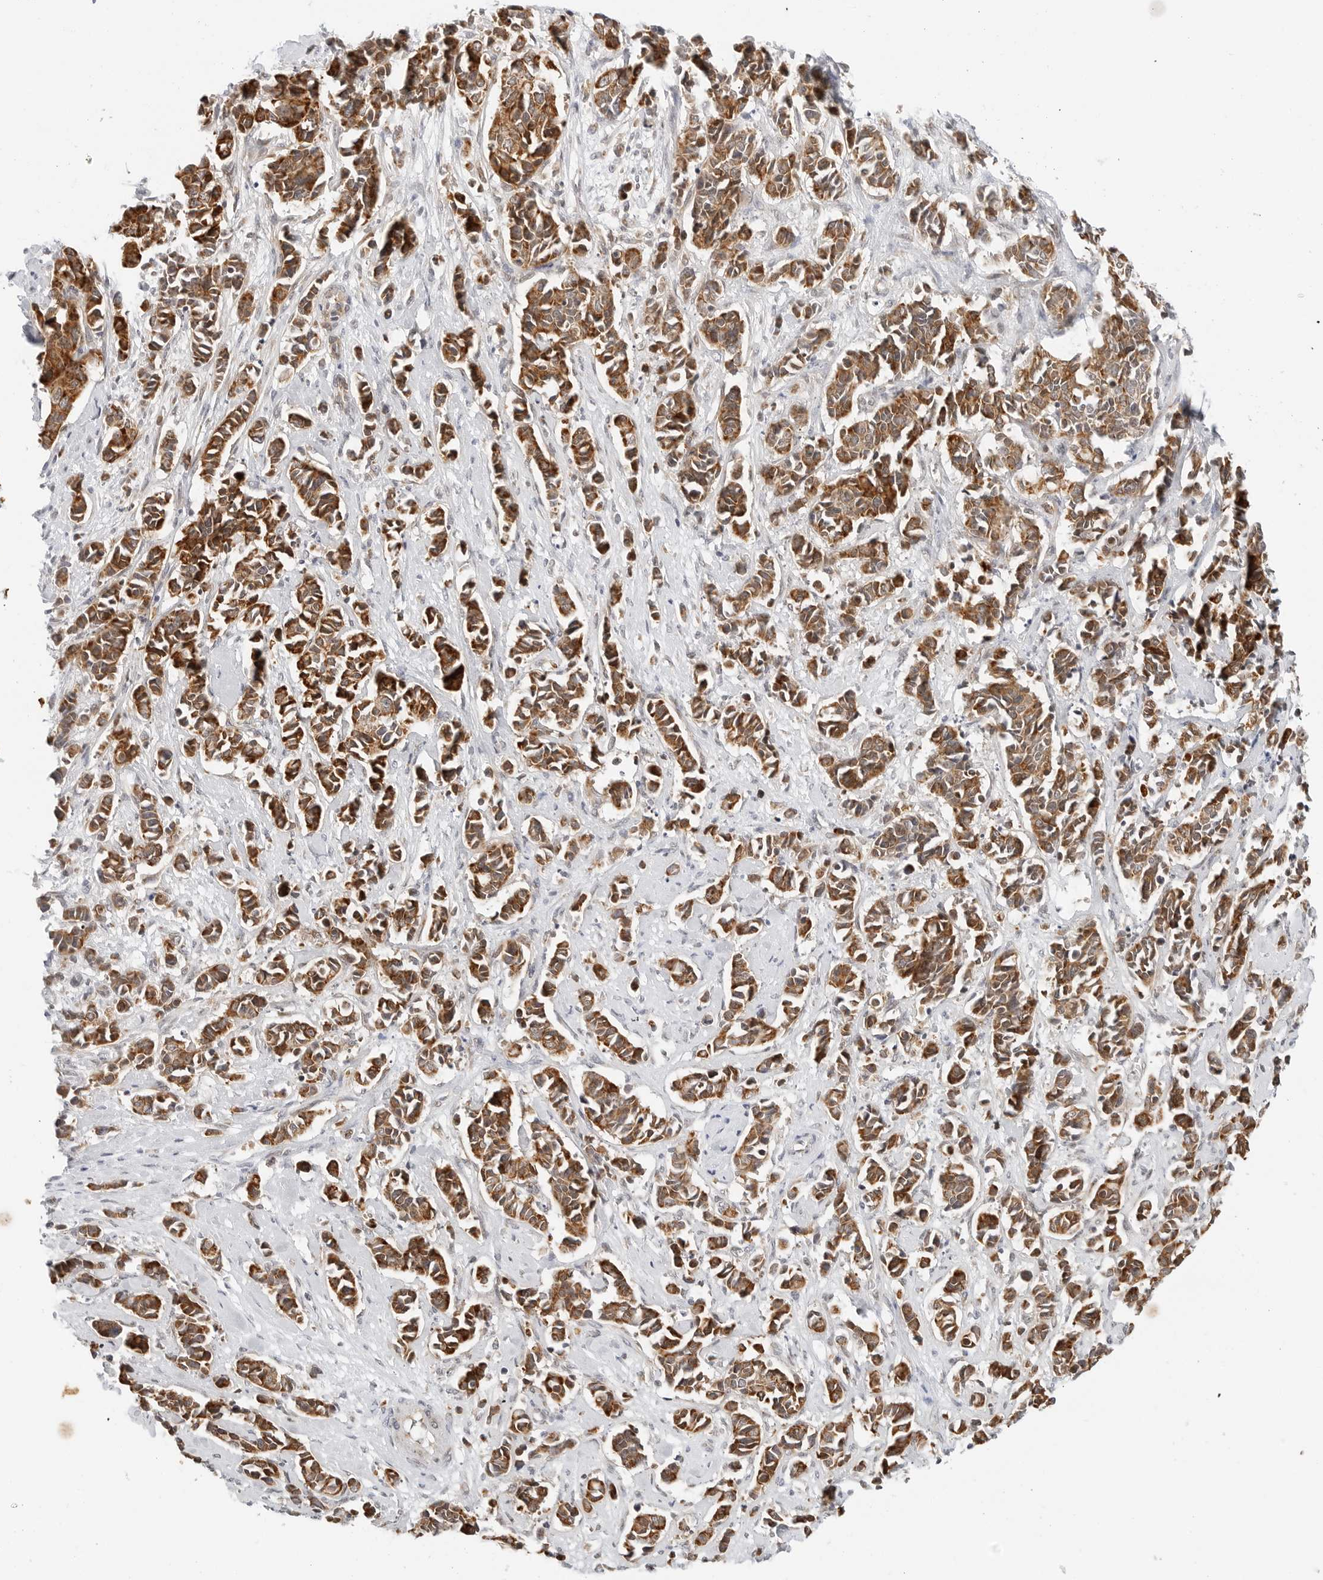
{"staining": {"intensity": "moderate", "quantity": ">75%", "location": "cytoplasmic/membranous"}, "tissue": "cervical cancer", "cell_type": "Tumor cells", "image_type": "cancer", "snomed": [{"axis": "morphology", "description": "Normal tissue, NOS"}, {"axis": "morphology", "description": "Squamous cell carcinoma, NOS"}, {"axis": "topography", "description": "Cervix"}], "caption": "Immunohistochemical staining of human cervical cancer demonstrates moderate cytoplasmic/membranous protein expression in approximately >75% of tumor cells.", "gene": "DYRK4", "patient": {"sex": "female", "age": 35}}